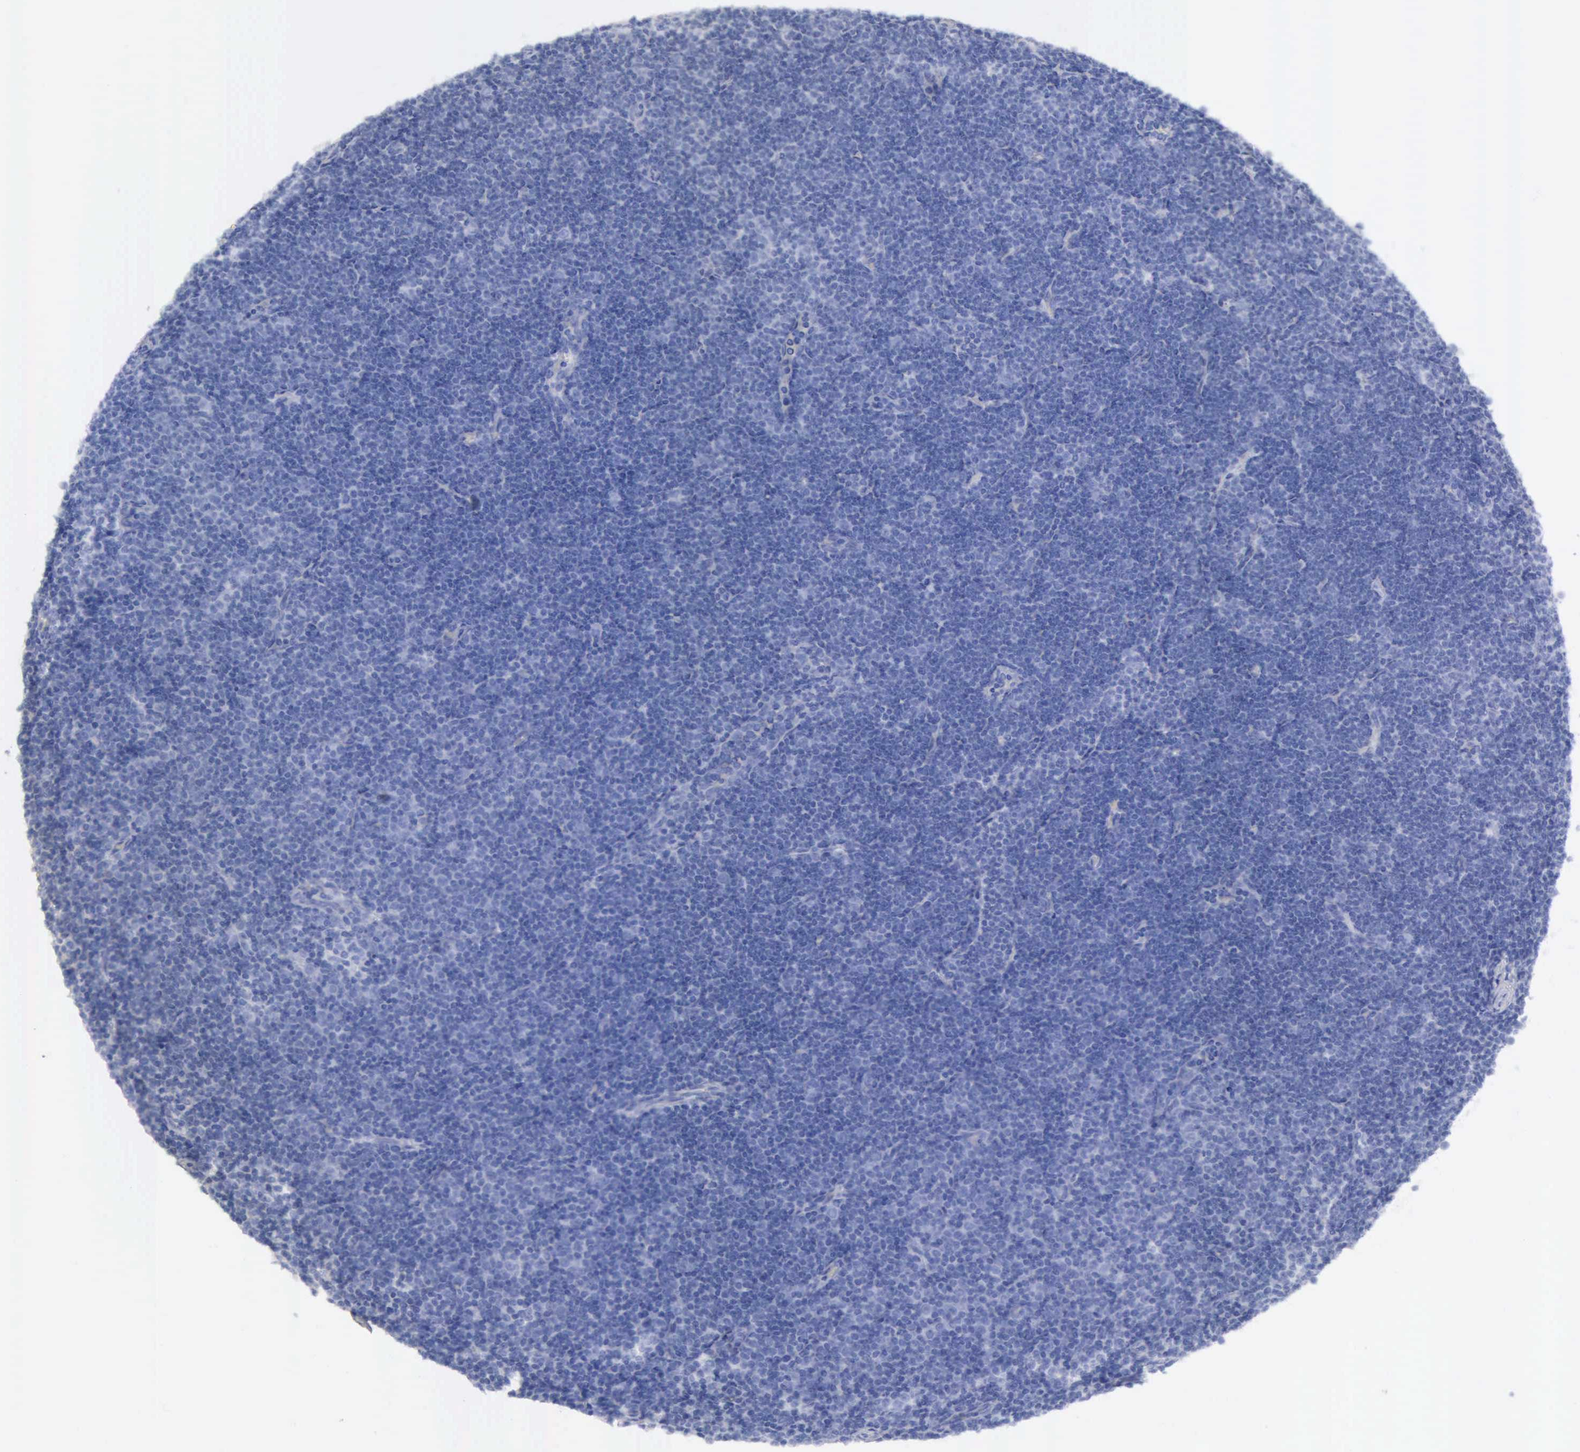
{"staining": {"intensity": "negative", "quantity": "none", "location": "none"}, "tissue": "lymphoma", "cell_type": "Tumor cells", "image_type": "cancer", "snomed": [{"axis": "morphology", "description": "Malignant lymphoma, non-Hodgkin's type, Low grade"}, {"axis": "topography", "description": "Lymph node"}], "caption": "Immunohistochemical staining of human lymphoma demonstrates no significant positivity in tumor cells.", "gene": "PTGR2", "patient": {"sex": "male", "age": 57}}